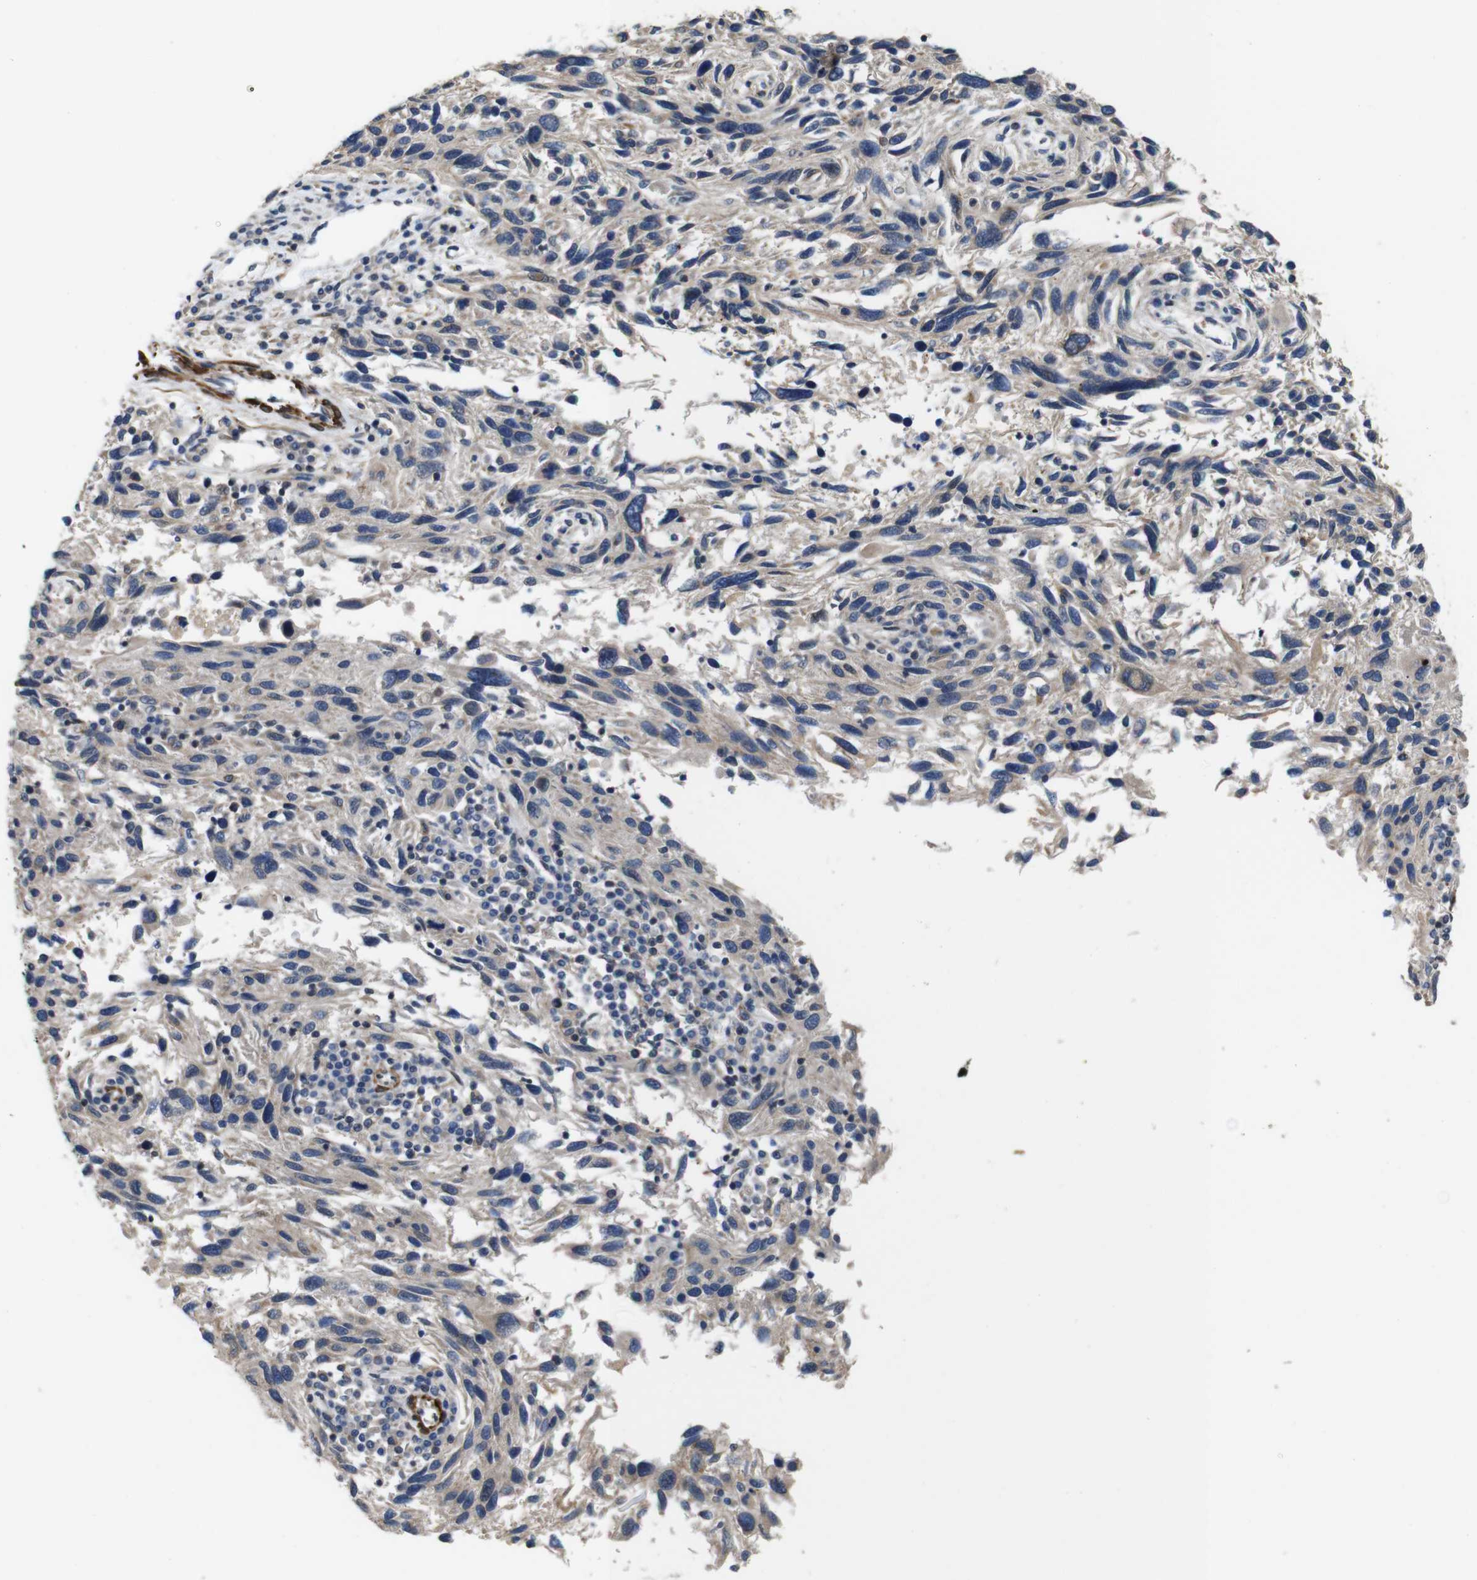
{"staining": {"intensity": "weak", "quantity": ">75%", "location": "cytoplasmic/membranous"}, "tissue": "melanoma", "cell_type": "Tumor cells", "image_type": "cancer", "snomed": [{"axis": "morphology", "description": "Malignant melanoma, NOS"}, {"axis": "topography", "description": "Skin"}], "caption": "Human malignant melanoma stained with a protein marker demonstrates weak staining in tumor cells.", "gene": "GGT7", "patient": {"sex": "male", "age": 53}}